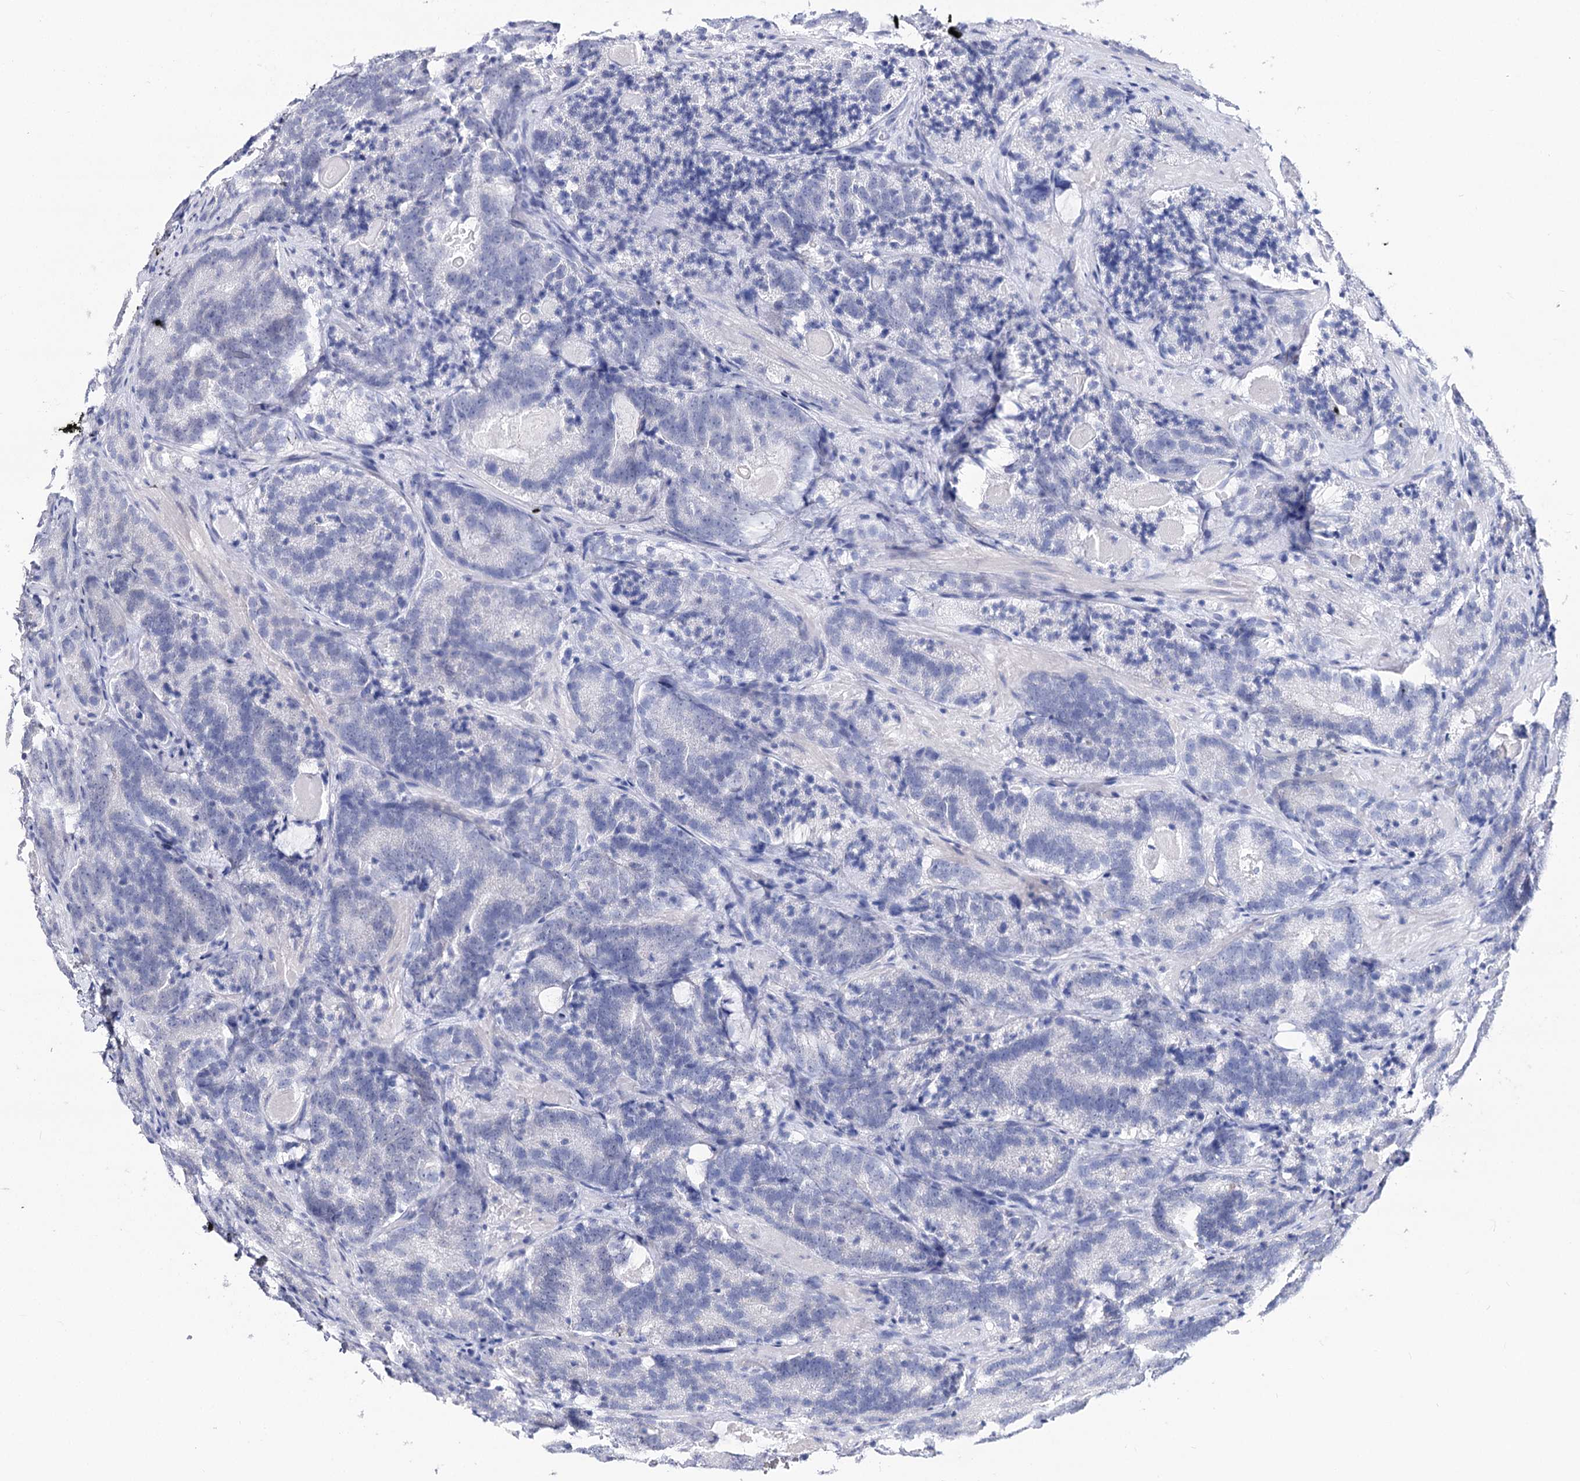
{"staining": {"intensity": "negative", "quantity": "none", "location": "none"}, "tissue": "prostate cancer", "cell_type": "Tumor cells", "image_type": "cancer", "snomed": [{"axis": "morphology", "description": "Adenocarcinoma, High grade"}, {"axis": "topography", "description": "Prostate"}], "caption": "Tumor cells are negative for protein expression in human prostate cancer (adenocarcinoma (high-grade)).", "gene": "TMEM201", "patient": {"sex": "male", "age": 57}}